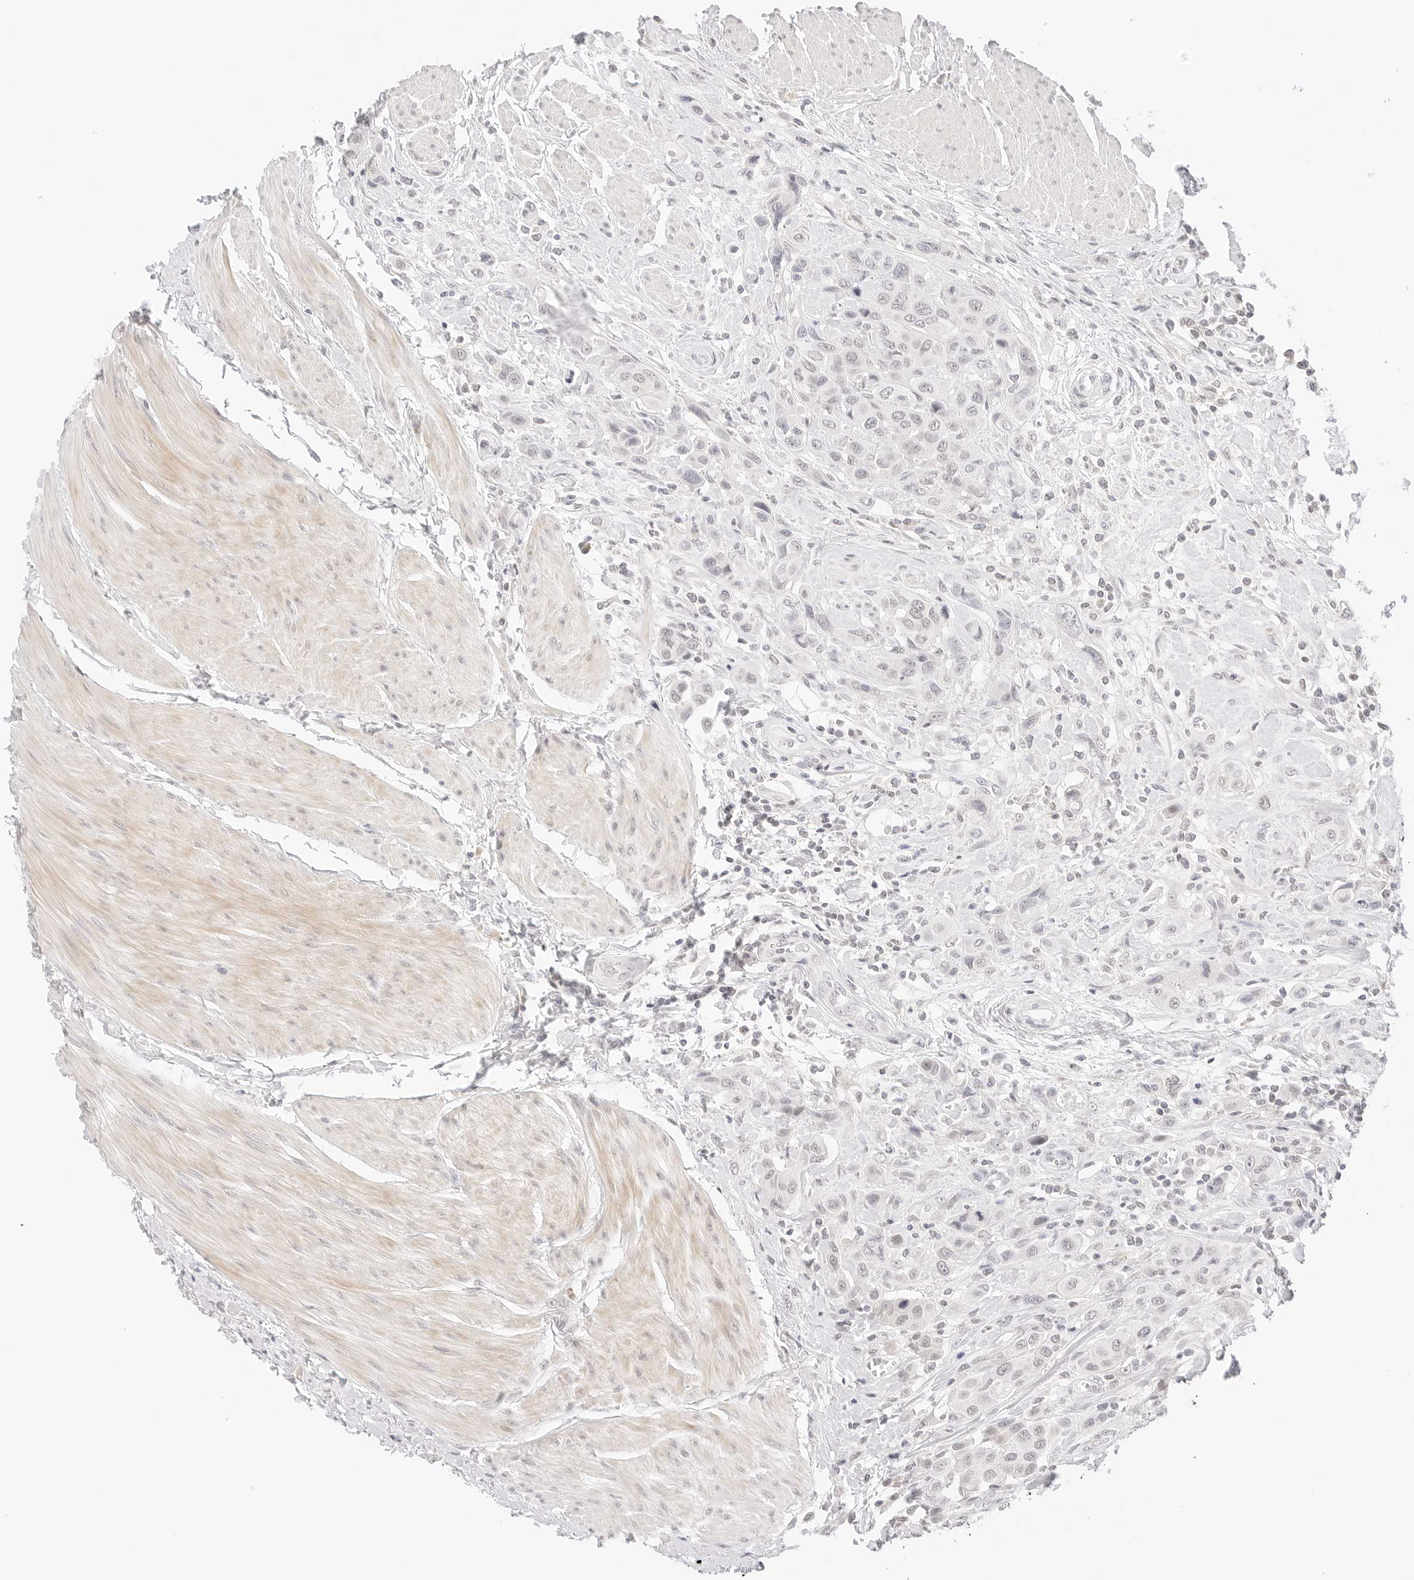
{"staining": {"intensity": "negative", "quantity": "none", "location": "none"}, "tissue": "urothelial cancer", "cell_type": "Tumor cells", "image_type": "cancer", "snomed": [{"axis": "morphology", "description": "Urothelial carcinoma, High grade"}, {"axis": "topography", "description": "Urinary bladder"}], "caption": "Urothelial cancer was stained to show a protein in brown. There is no significant expression in tumor cells. (DAB IHC, high magnification).", "gene": "XKR4", "patient": {"sex": "male", "age": 50}}